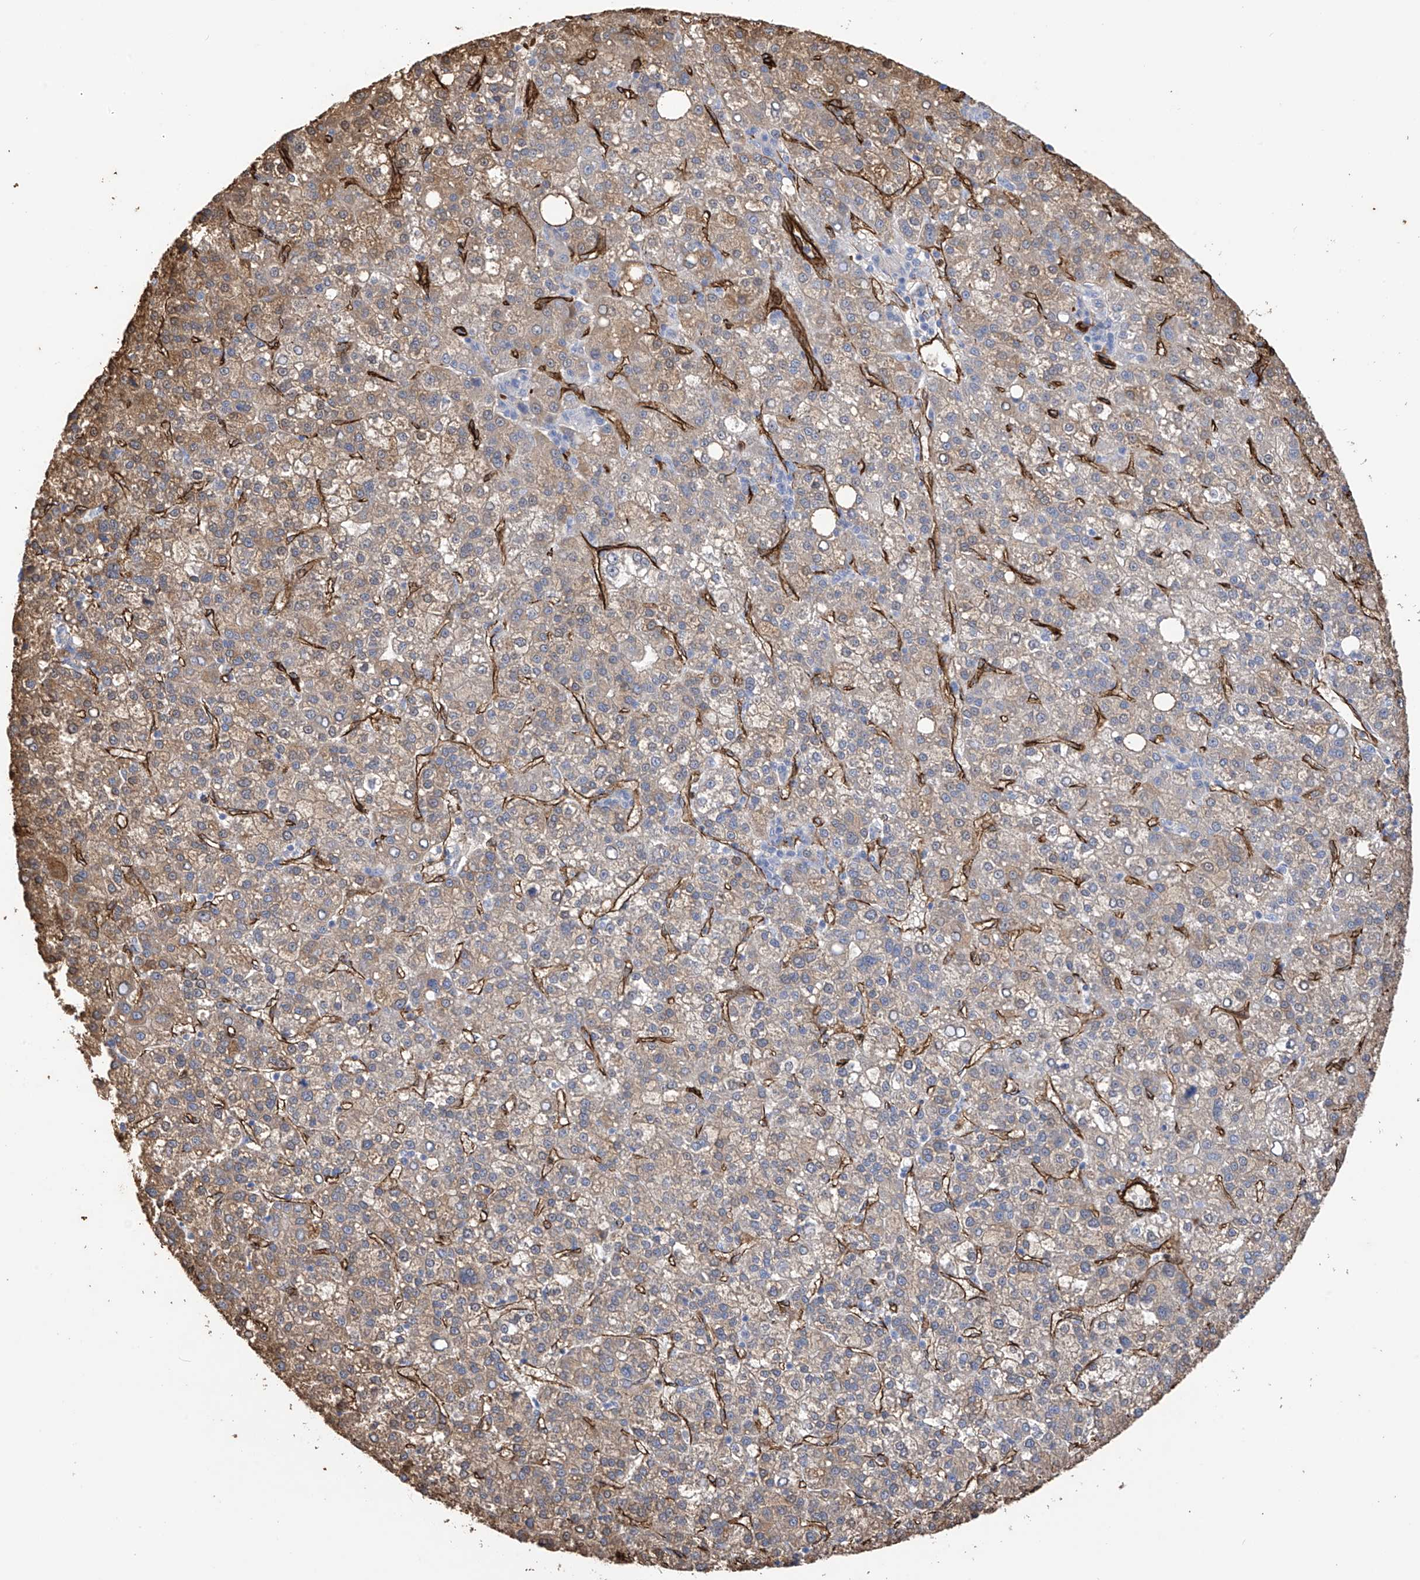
{"staining": {"intensity": "moderate", "quantity": "25%-75%", "location": "cytoplasmic/membranous"}, "tissue": "liver cancer", "cell_type": "Tumor cells", "image_type": "cancer", "snomed": [{"axis": "morphology", "description": "Carcinoma, Hepatocellular, NOS"}, {"axis": "topography", "description": "Liver"}], "caption": "A photomicrograph showing moderate cytoplasmic/membranous expression in about 25%-75% of tumor cells in liver cancer, as visualized by brown immunohistochemical staining.", "gene": "UBTD1", "patient": {"sex": "female", "age": 58}}